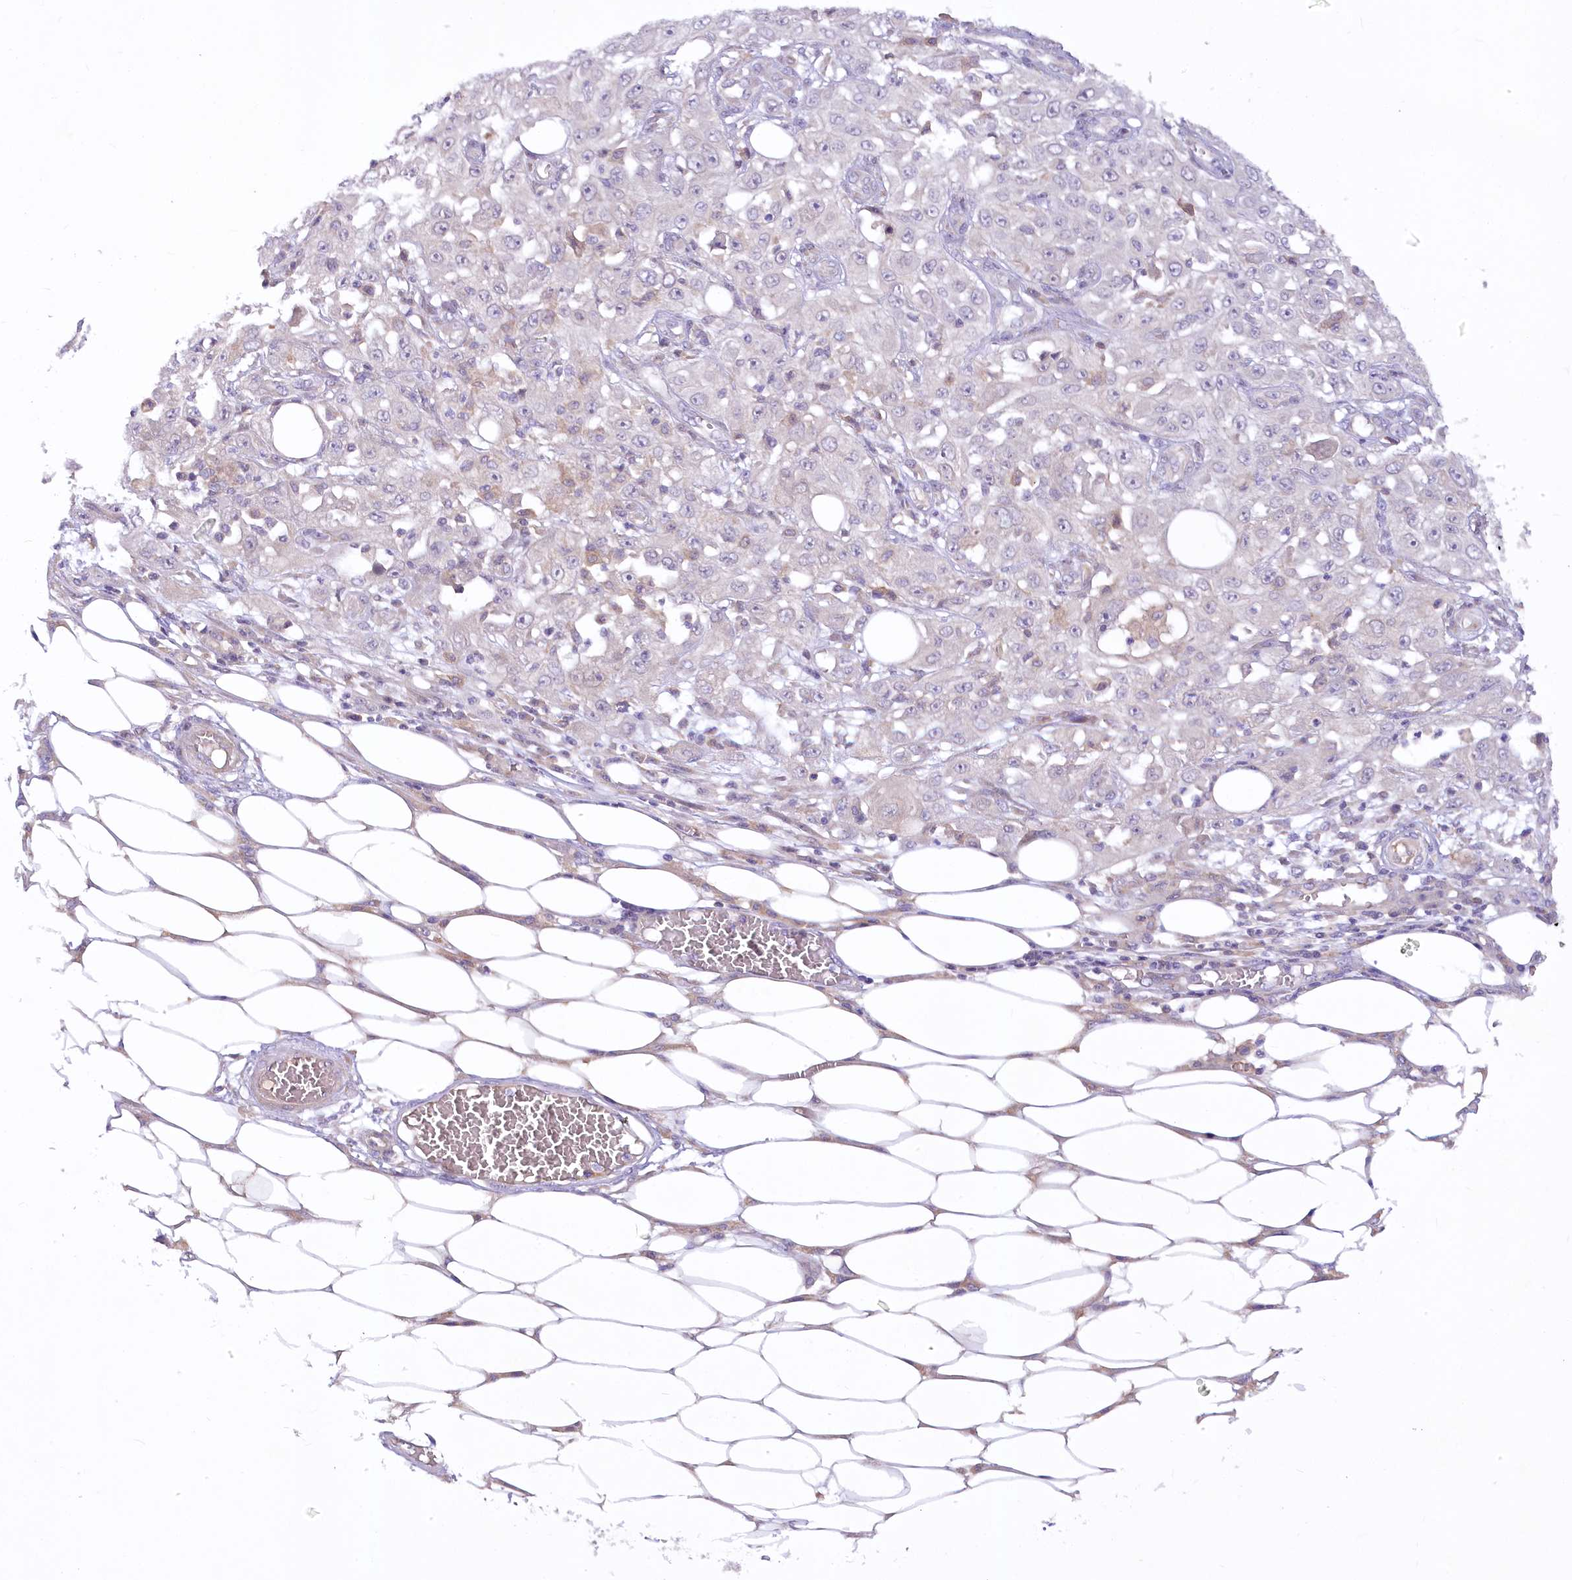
{"staining": {"intensity": "weak", "quantity": "<25%", "location": "cytoplasmic/membranous"}, "tissue": "skin cancer", "cell_type": "Tumor cells", "image_type": "cancer", "snomed": [{"axis": "morphology", "description": "Squamous cell carcinoma, NOS"}, {"axis": "morphology", "description": "Squamous cell carcinoma, metastatic, NOS"}, {"axis": "topography", "description": "Skin"}, {"axis": "topography", "description": "Lymph node"}], "caption": "This is a photomicrograph of immunohistochemistry staining of skin cancer, which shows no staining in tumor cells.", "gene": "EFHC2", "patient": {"sex": "male", "age": 75}}